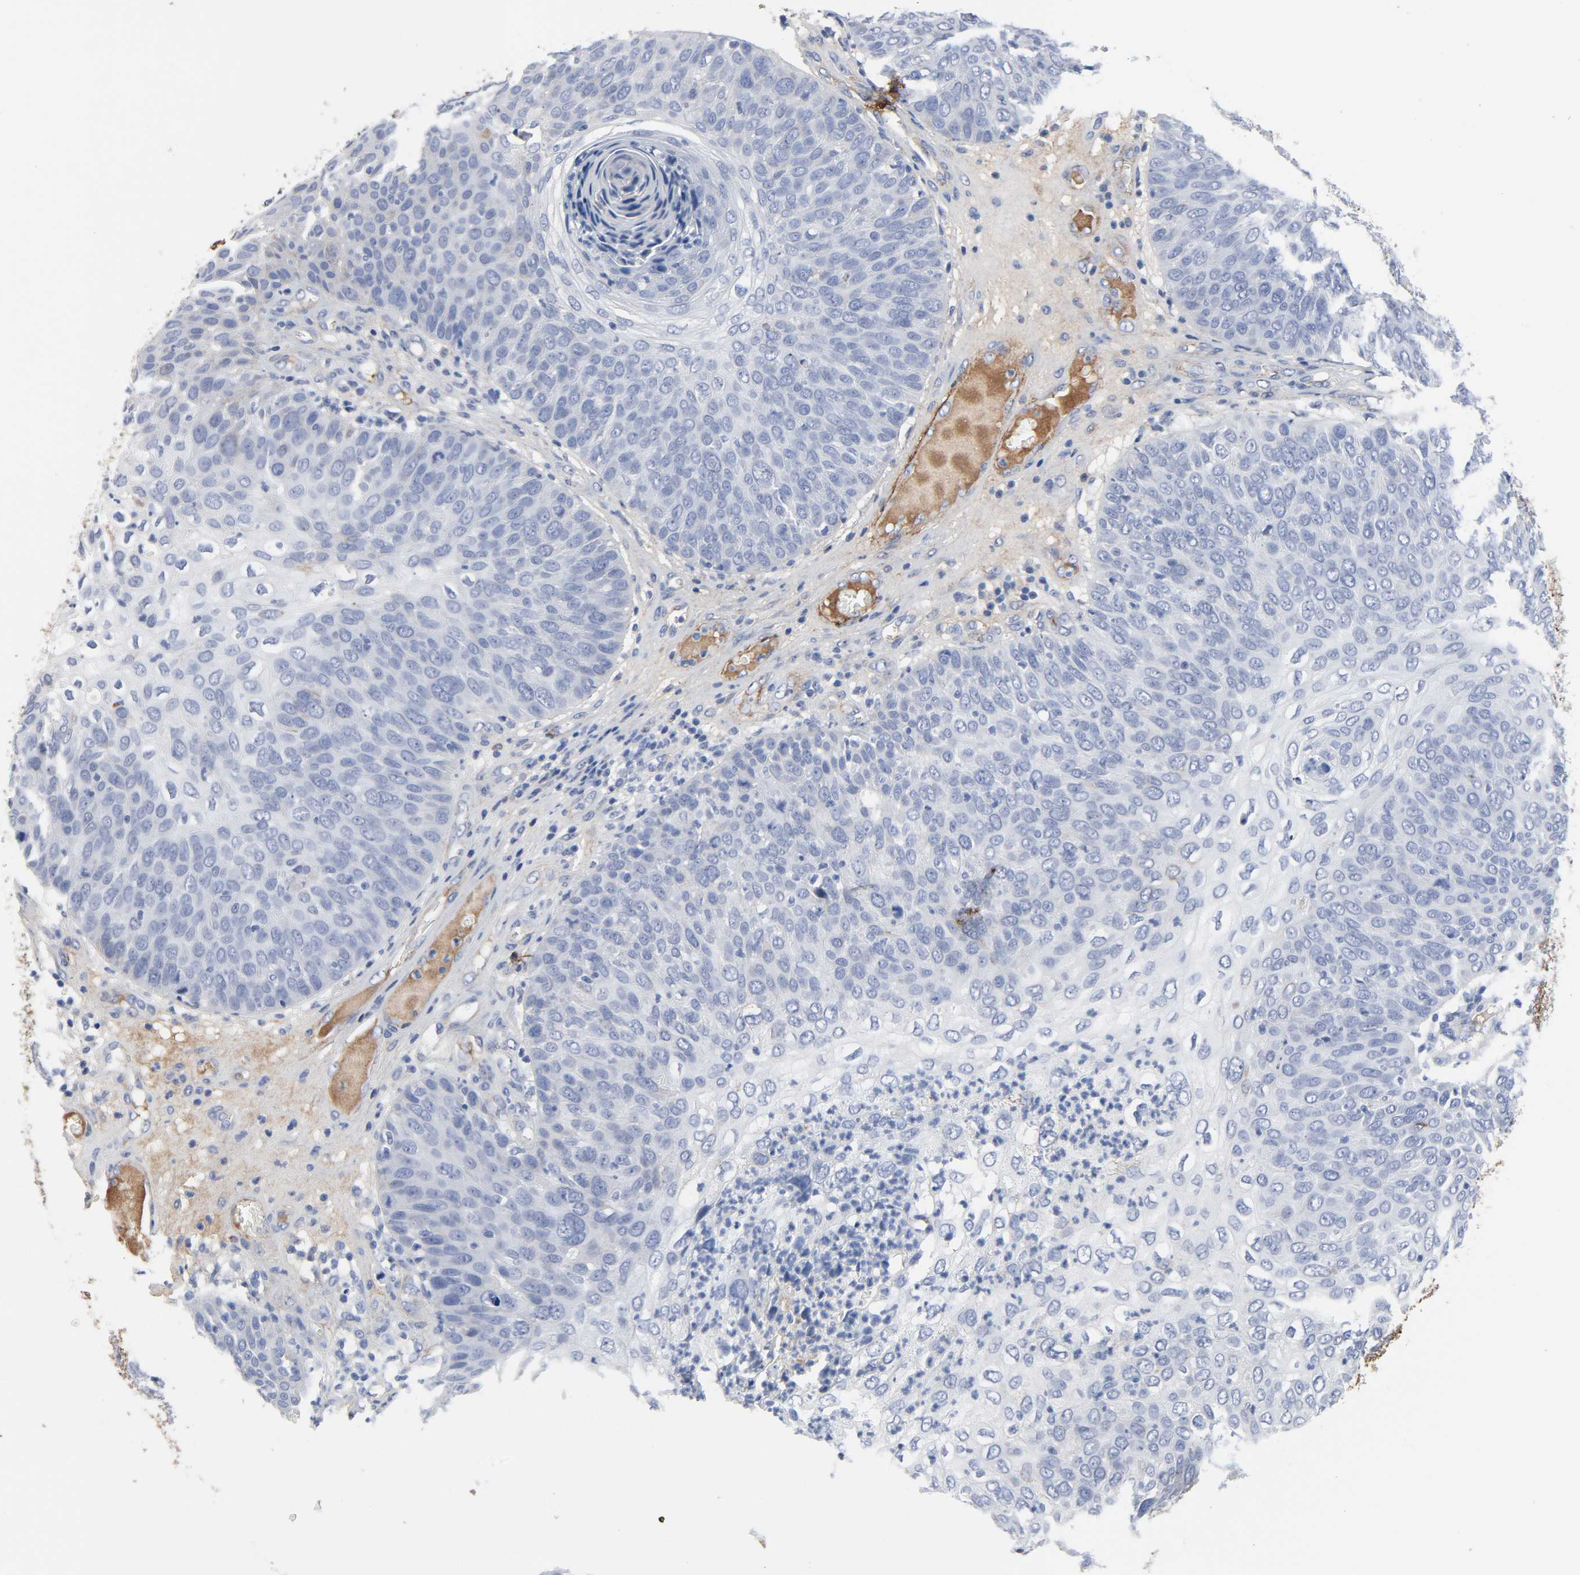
{"staining": {"intensity": "negative", "quantity": "none", "location": "none"}, "tissue": "skin cancer", "cell_type": "Tumor cells", "image_type": "cancer", "snomed": [{"axis": "morphology", "description": "Squamous cell carcinoma, NOS"}, {"axis": "topography", "description": "Skin"}], "caption": "Tumor cells are negative for brown protein staining in skin cancer (squamous cell carcinoma). (DAB (3,3'-diaminobenzidine) immunohistochemistry (IHC), high magnification).", "gene": "FBLN1", "patient": {"sex": "male", "age": 87}}